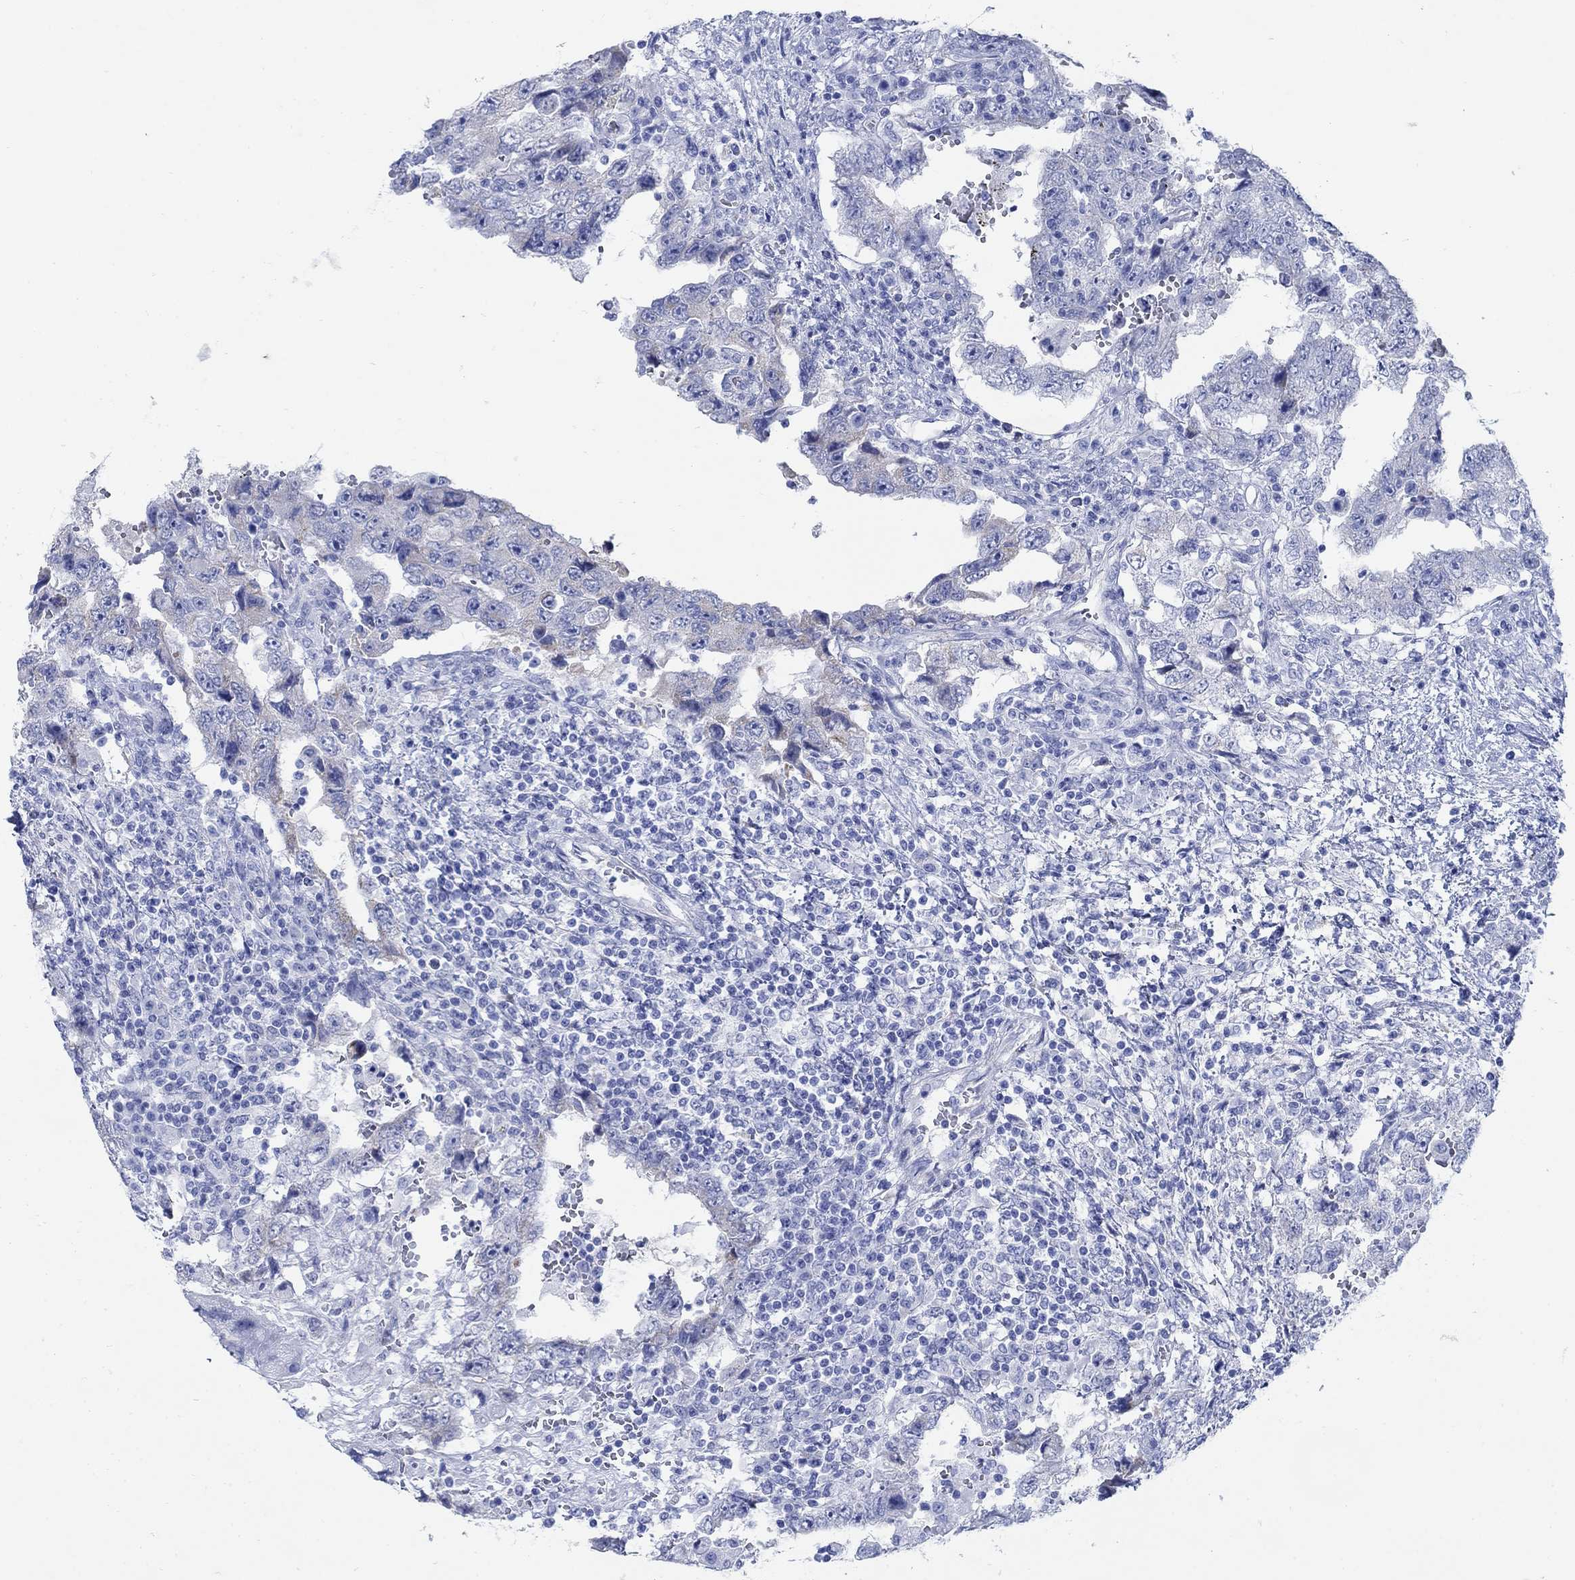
{"staining": {"intensity": "negative", "quantity": "none", "location": "none"}, "tissue": "testis cancer", "cell_type": "Tumor cells", "image_type": "cancer", "snomed": [{"axis": "morphology", "description": "Carcinoma, Embryonal, NOS"}, {"axis": "topography", "description": "Testis"}], "caption": "Immunohistochemistry image of human testis embryonal carcinoma stained for a protein (brown), which shows no expression in tumor cells.", "gene": "ZDHHC14", "patient": {"sex": "male", "age": 26}}